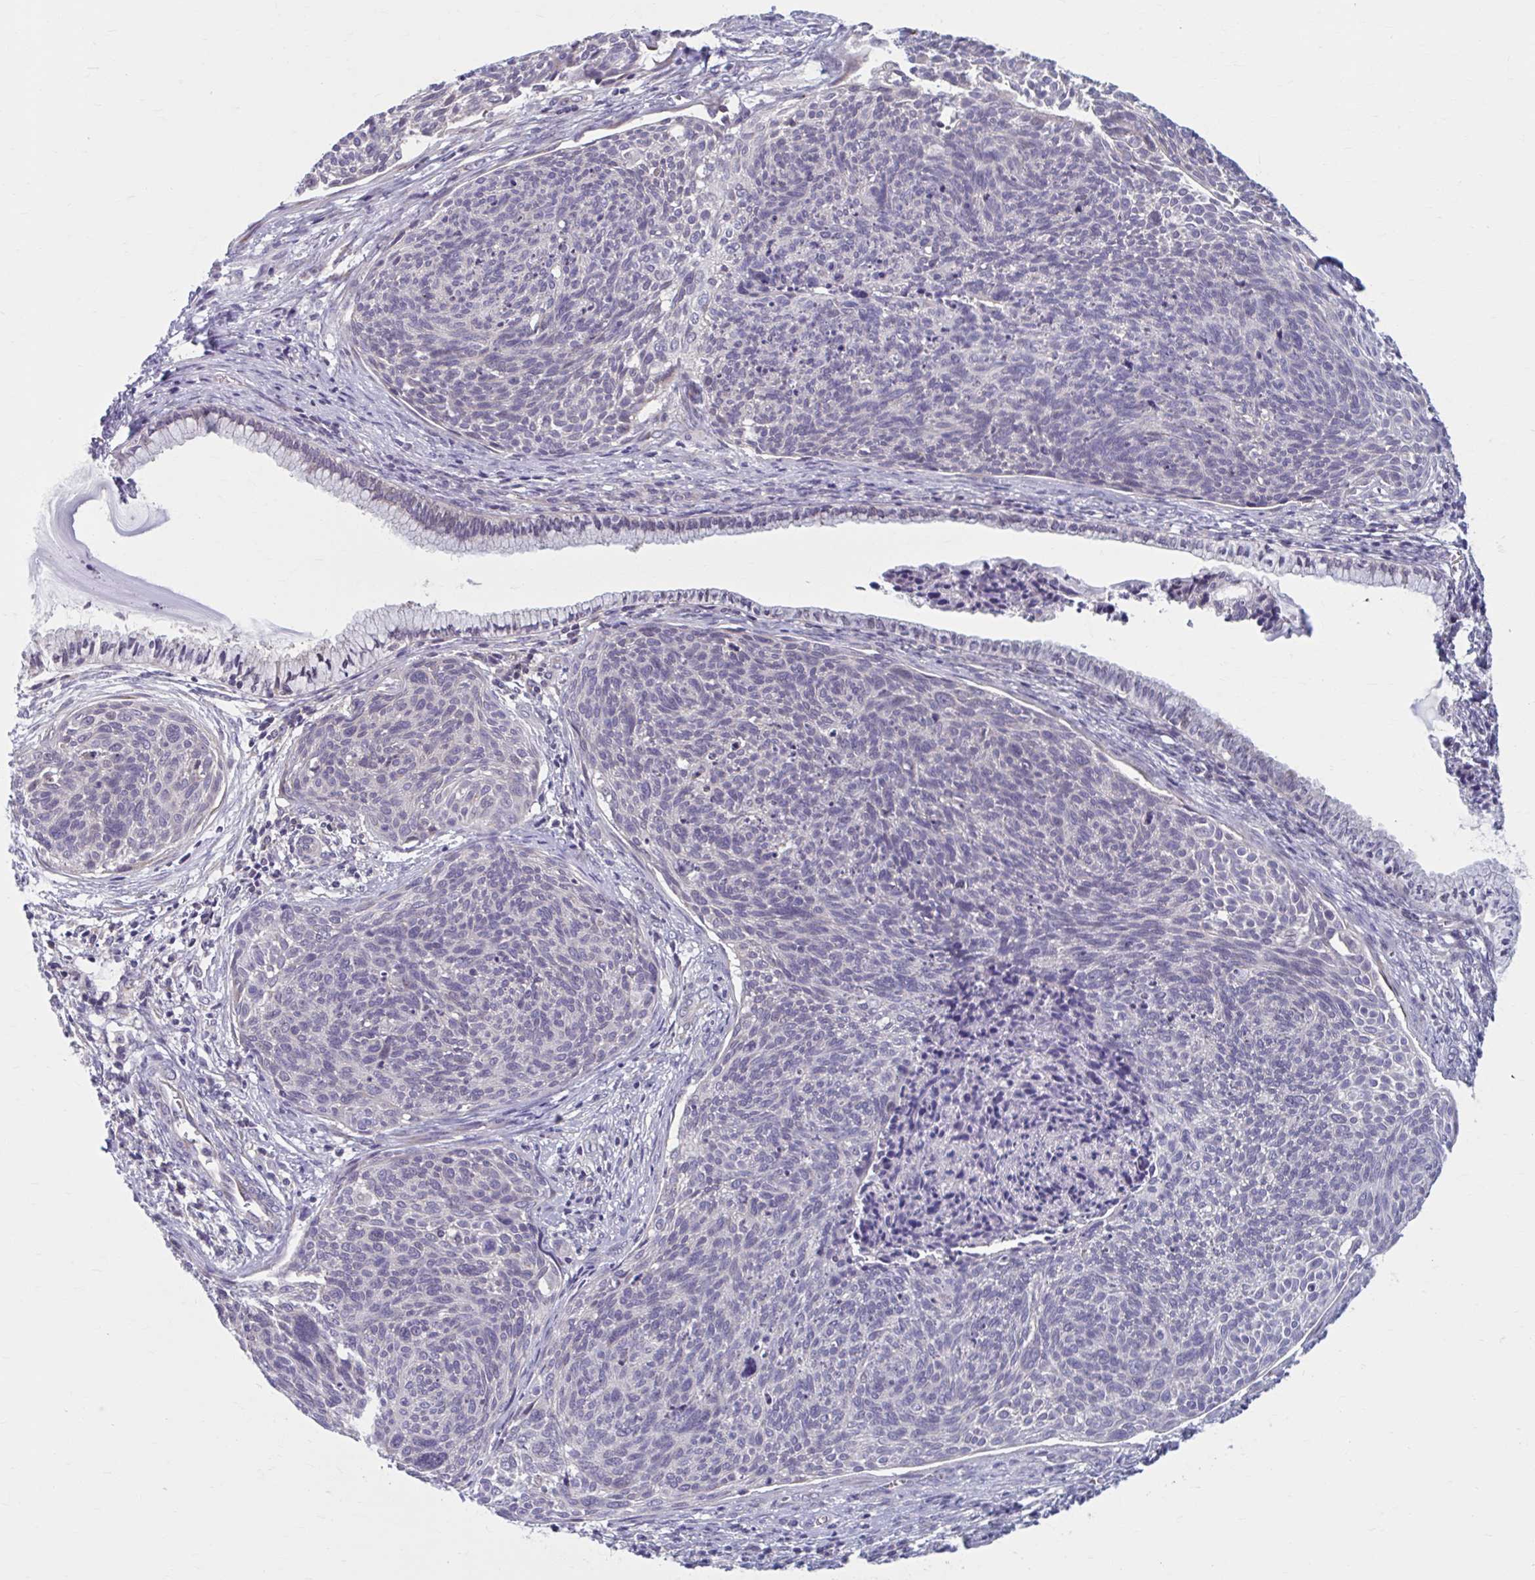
{"staining": {"intensity": "negative", "quantity": "none", "location": "none"}, "tissue": "cervical cancer", "cell_type": "Tumor cells", "image_type": "cancer", "snomed": [{"axis": "morphology", "description": "Squamous cell carcinoma, NOS"}, {"axis": "topography", "description": "Cervix"}], "caption": "Human cervical cancer stained for a protein using IHC reveals no positivity in tumor cells.", "gene": "CHST3", "patient": {"sex": "female", "age": 49}}